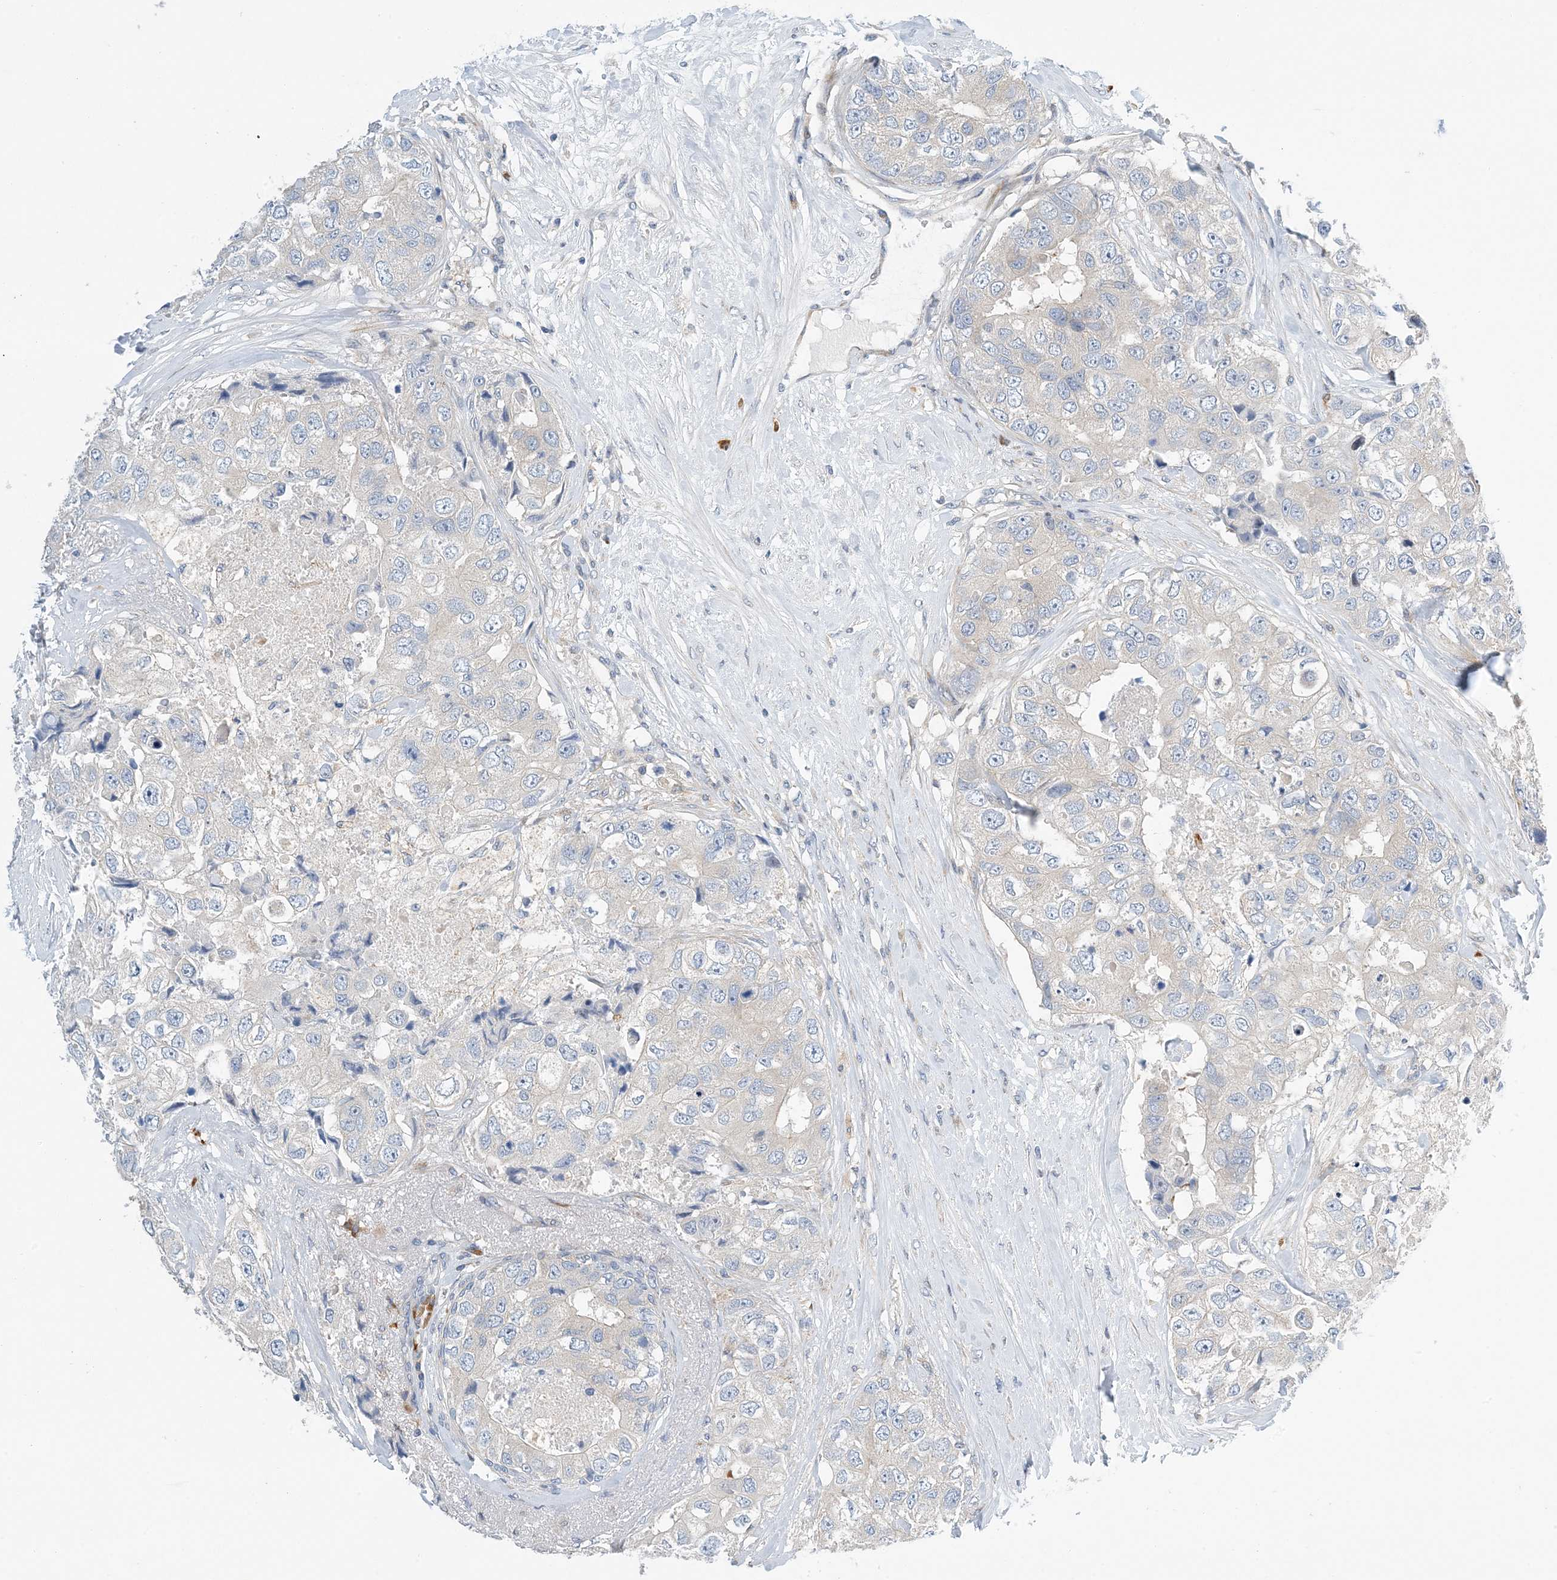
{"staining": {"intensity": "negative", "quantity": "none", "location": "none"}, "tissue": "breast cancer", "cell_type": "Tumor cells", "image_type": "cancer", "snomed": [{"axis": "morphology", "description": "Duct carcinoma"}, {"axis": "topography", "description": "Breast"}], "caption": "The histopathology image reveals no significant expression in tumor cells of breast cancer (invasive ductal carcinoma).", "gene": "PCDHA2", "patient": {"sex": "female", "age": 62}}